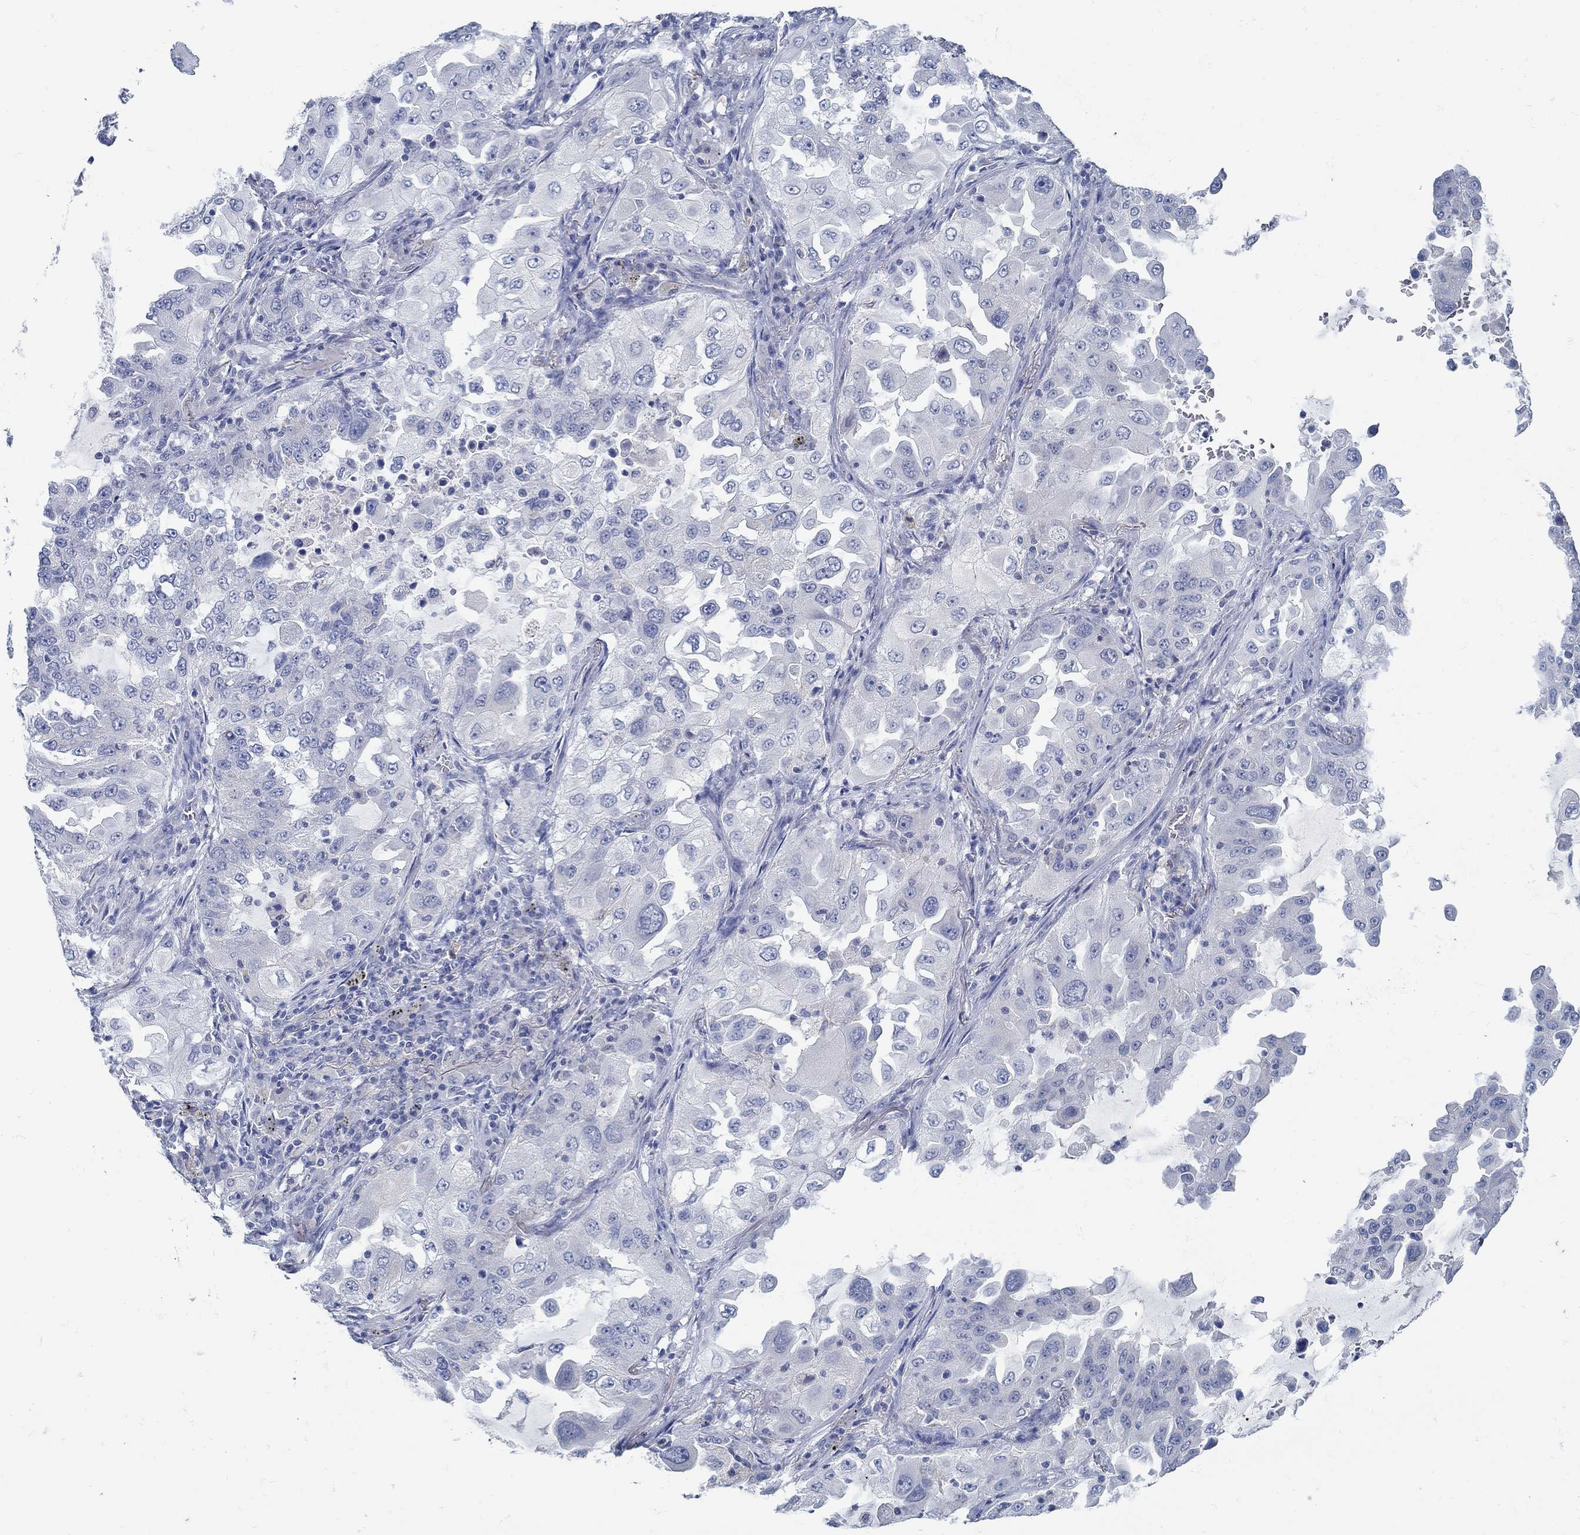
{"staining": {"intensity": "negative", "quantity": "none", "location": "none"}, "tissue": "lung cancer", "cell_type": "Tumor cells", "image_type": "cancer", "snomed": [{"axis": "morphology", "description": "Adenocarcinoma, NOS"}, {"axis": "topography", "description": "Lung"}], "caption": "Human lung cancer (adenocarcinoma) stained for a protein using immunohistochemistry (IHC) displays no expression in tumor cells.", "gene": "ZFAND4", "patient": {"sex": "female", "age": 61}}